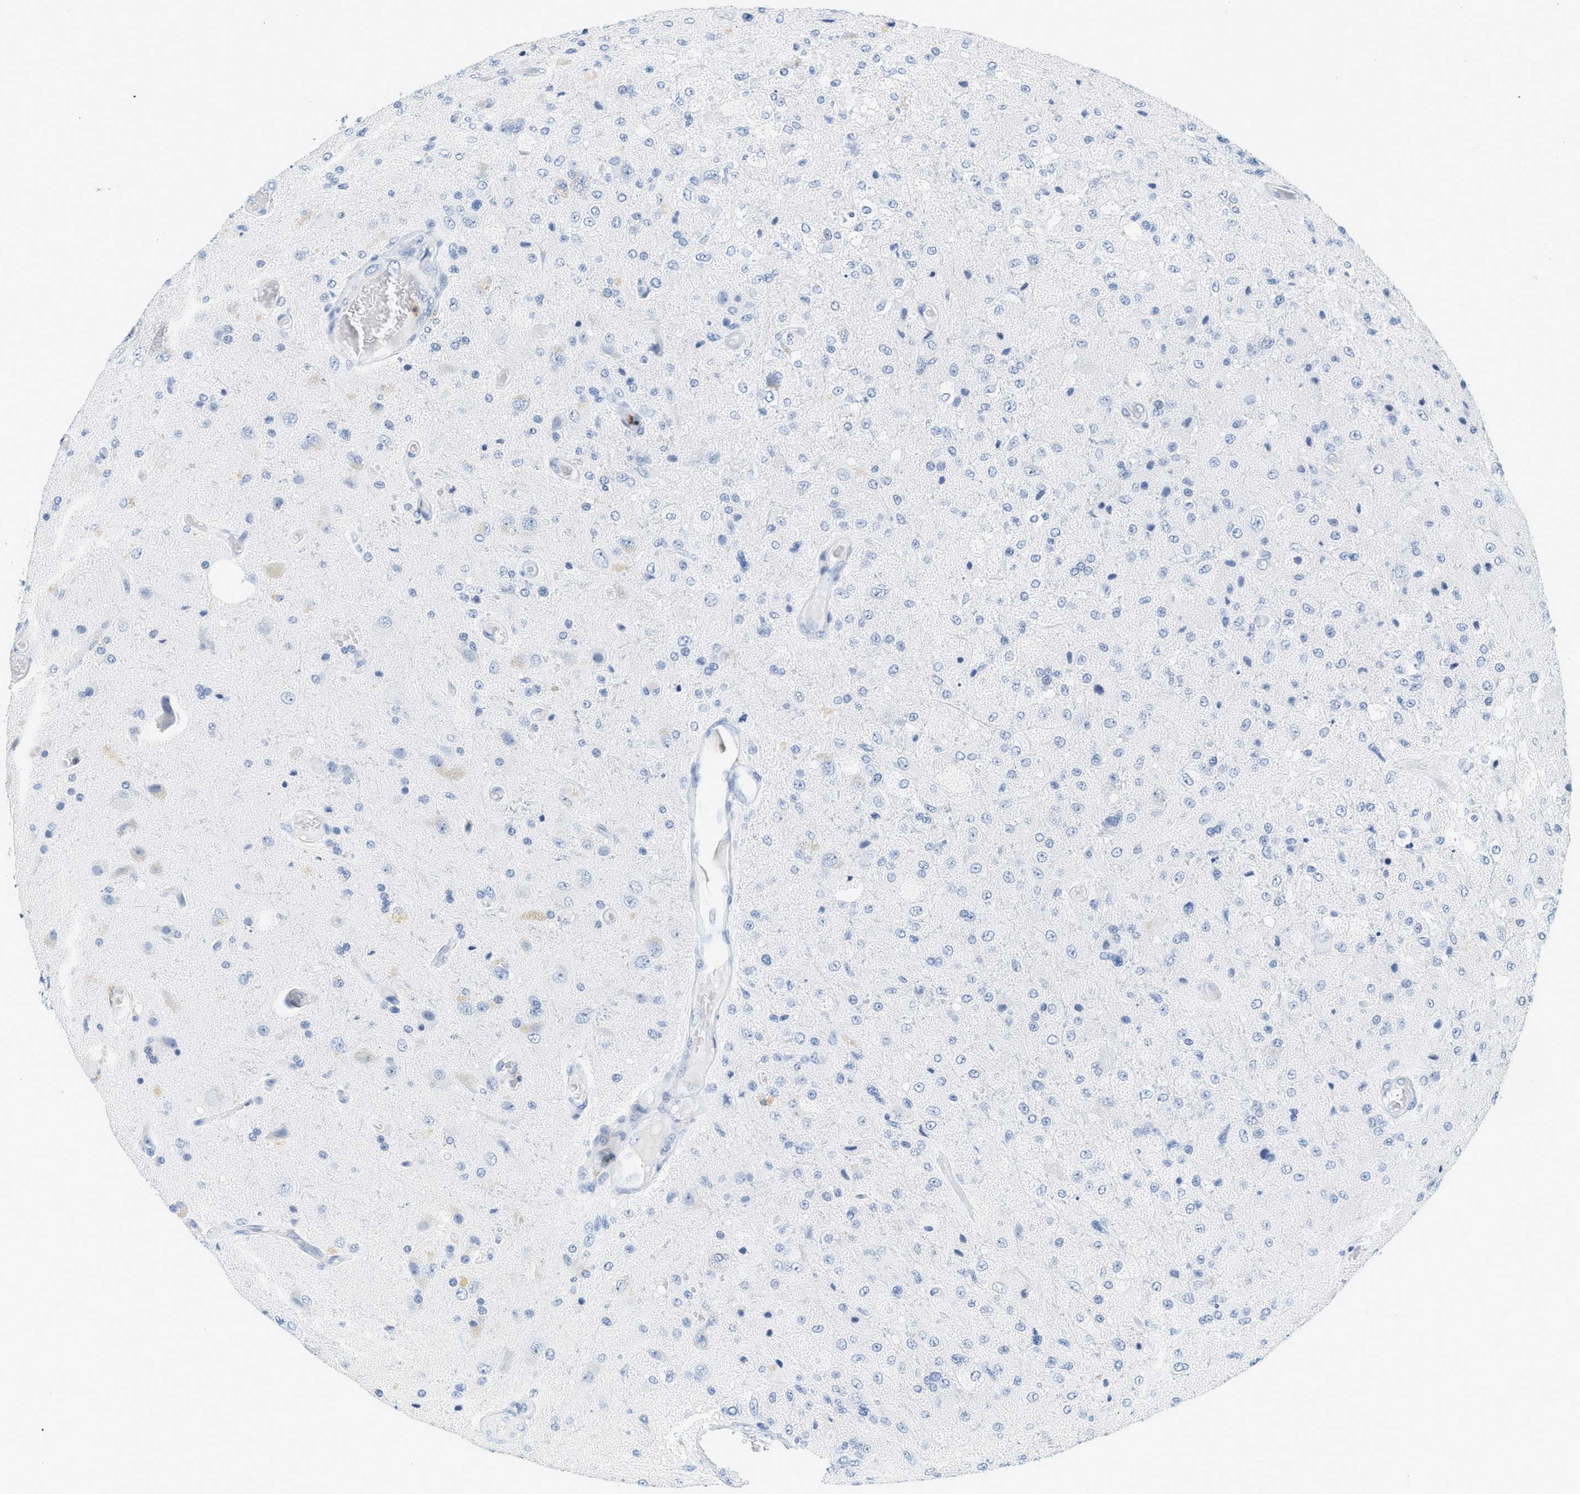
{"staining": {"intensity": "negative", "quantity": "none", "location": "none"}, "tissue": "glioma", "cell_type": "Tumor cells", "image_type": "cancer", "snomed": [{"axis": "morphology", "description": "Normal tissue, NOS"}, {"axis": "morphology", "description": "Glioma, malignant, High grade"}, {"axis": "topography", "description": "Cerebral cortex"}], "caption": "Immunohistochemical staining of human malignant high-grade glioma exhibits no significant staining in tumor cells.", "gene": "LCN2", "patient": {"sex": "male", "age": 77}}